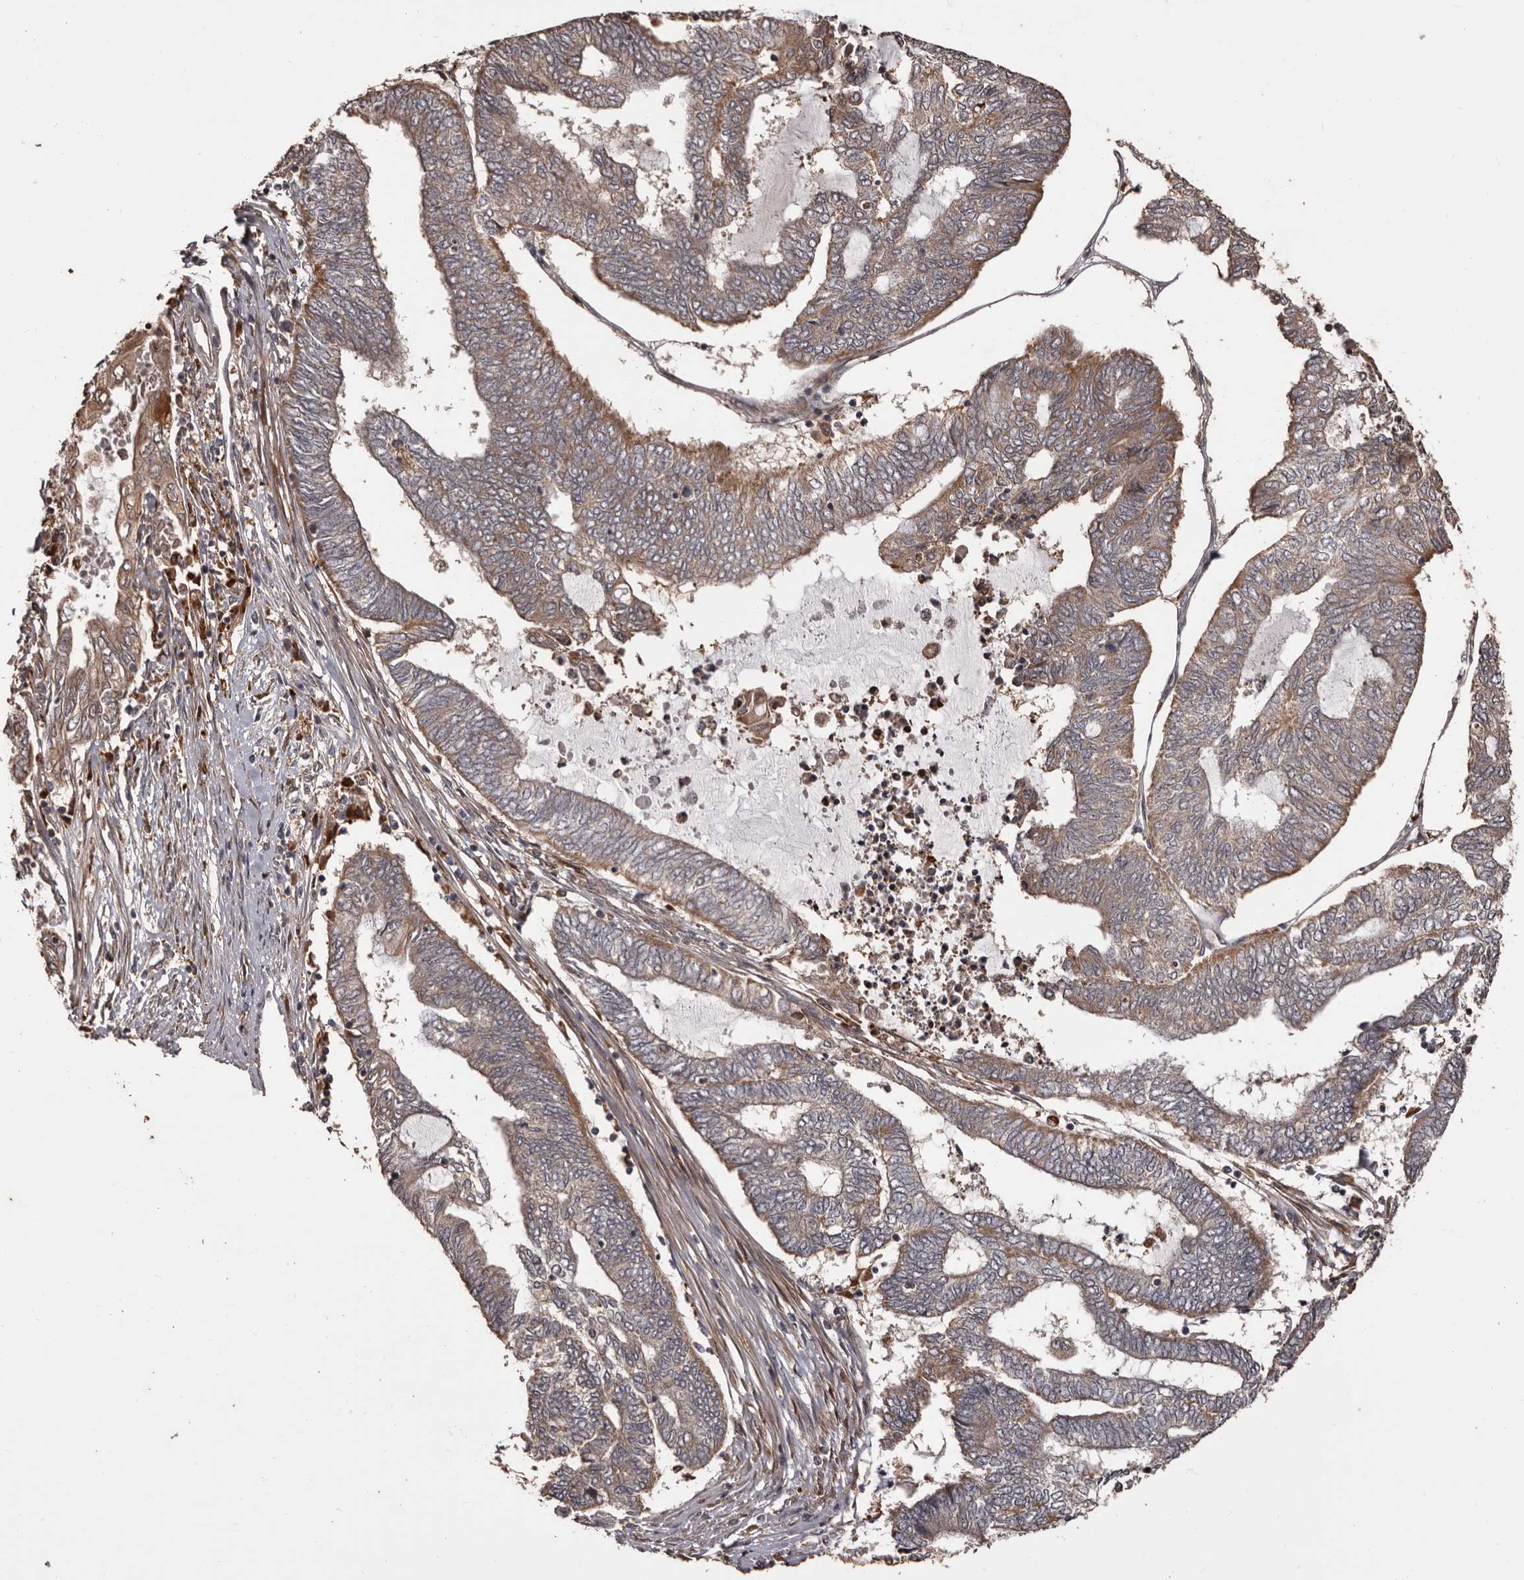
{"staining": {"intensity": "moderate", "quantity": "<25%", "location": "cytoplasmic/membranous"}, "tissue": "endometrial cancer", "cell_type": "Tumor cells", "image_type": "cancer", "snomed": [{"axis": "morphology", "description": "Adenocarcinoma, NOS"}, {"axis": "topography", "description": "Uterus"}, {"axis": "topography", "description": "Endometrium"}], "caption": "Immunohistochemistry (IHC) staining of endometrial cancer (adenocarcinoma), which reveals low levels of moderate cytoplasmic/membranous staining in about <25% of tumor cells indicating moderate cytoplasmic/membranous protein staining. The staining was performed using DAB (brown) for protein detection and nuclei were counterstained in hematoxylin (blue).", "gene": "ZCCHC7", "patient": {"sex": "female", "age": 70}}